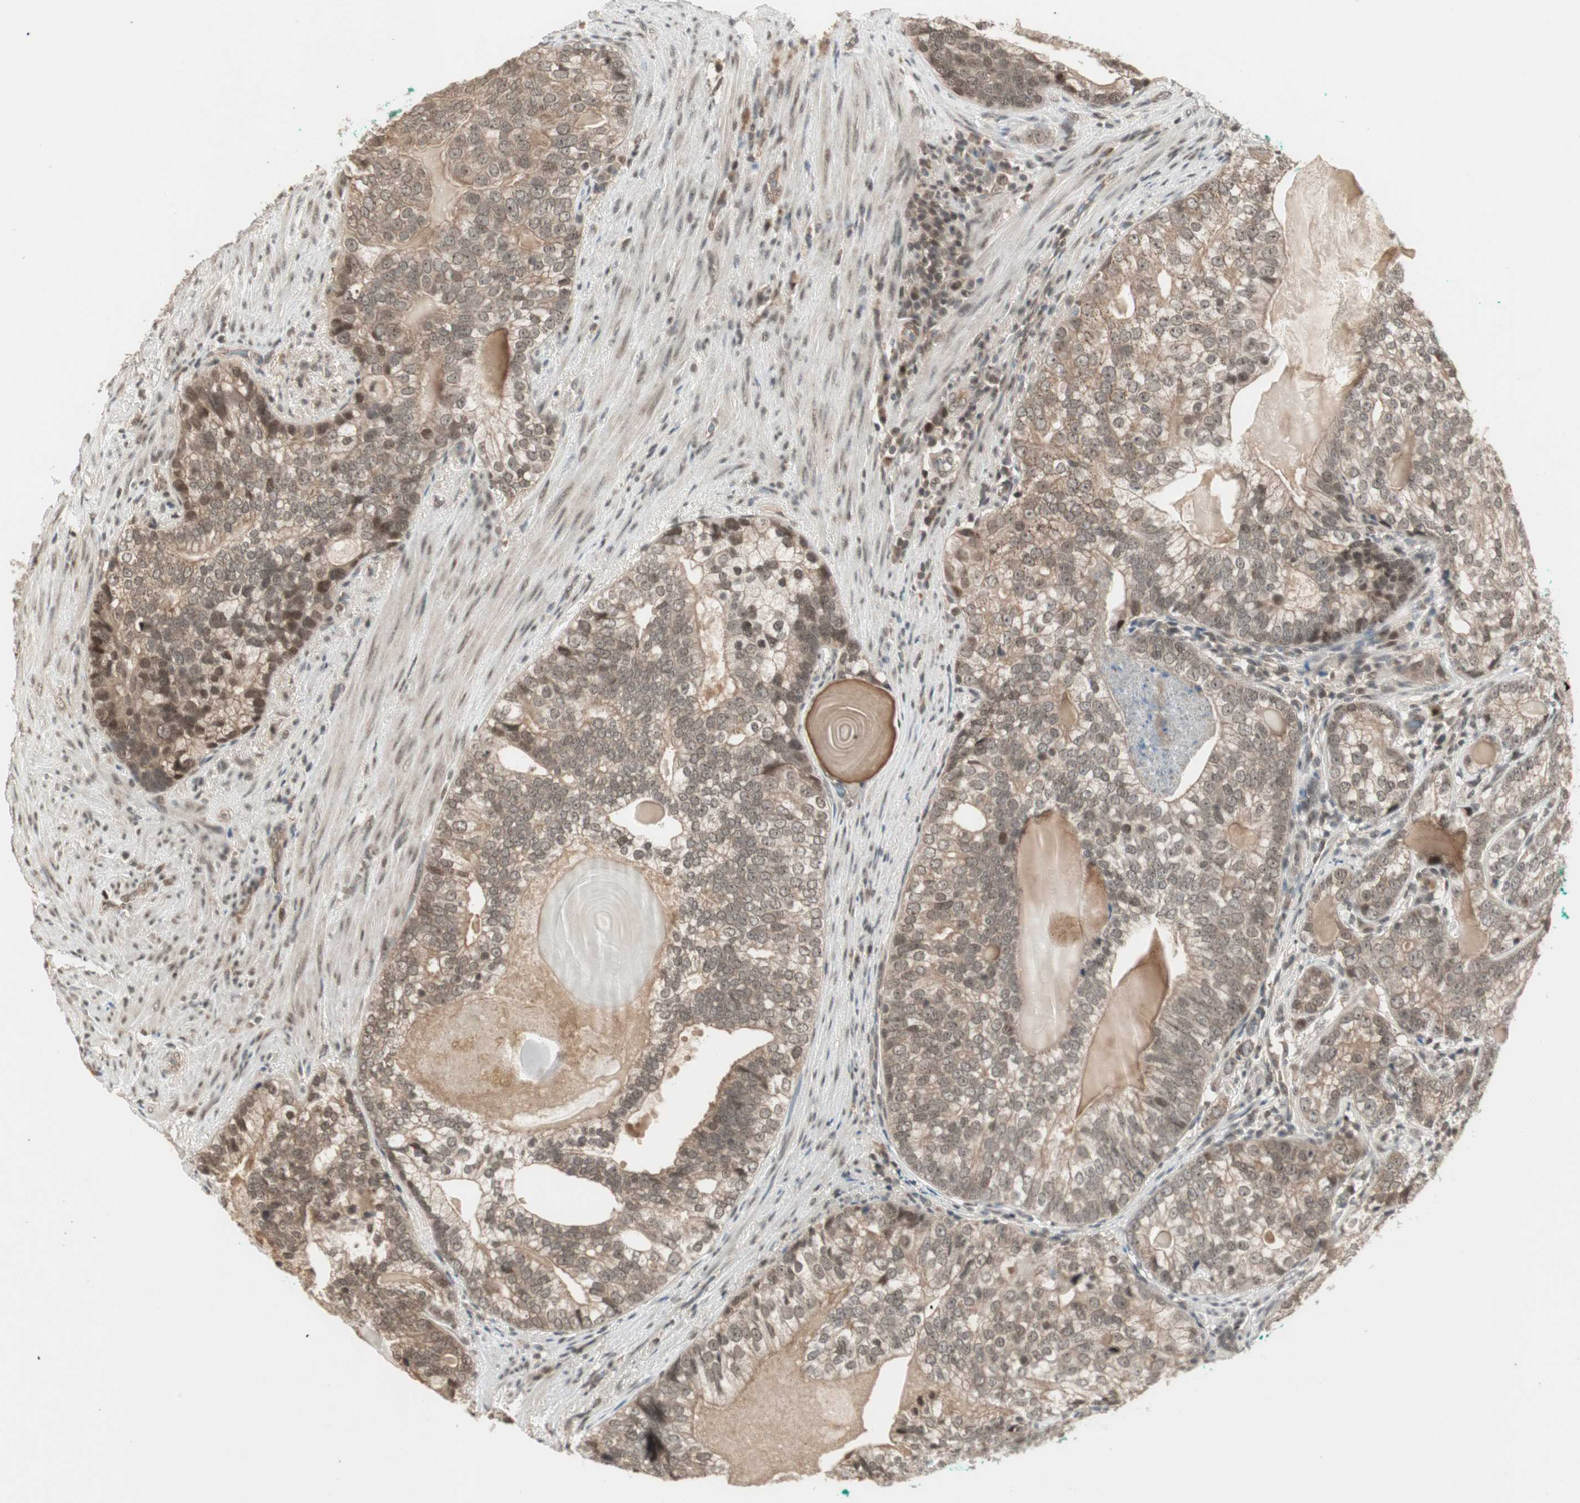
{"staining": {"intensity": "moderate", "quantity": ">75%", "location": "nuclear"}, "tissue": "prostate cancer", "cell_type": "Tumor cells", "image_type": "cancer", "snomed": [{"axis": "morphology", "description": "Adenocarcinoma, High grade"}, {"axis": "topography", "description": "Prostate"}], "caption": "The photomicrograph displays staining of high-grade adenocarcinoma (prostate), revealing moderate nuclear protein staining (brown color) within tumor cells.", "gene": "ZNF701", "patient": {"sex": "male", "age": 66}}